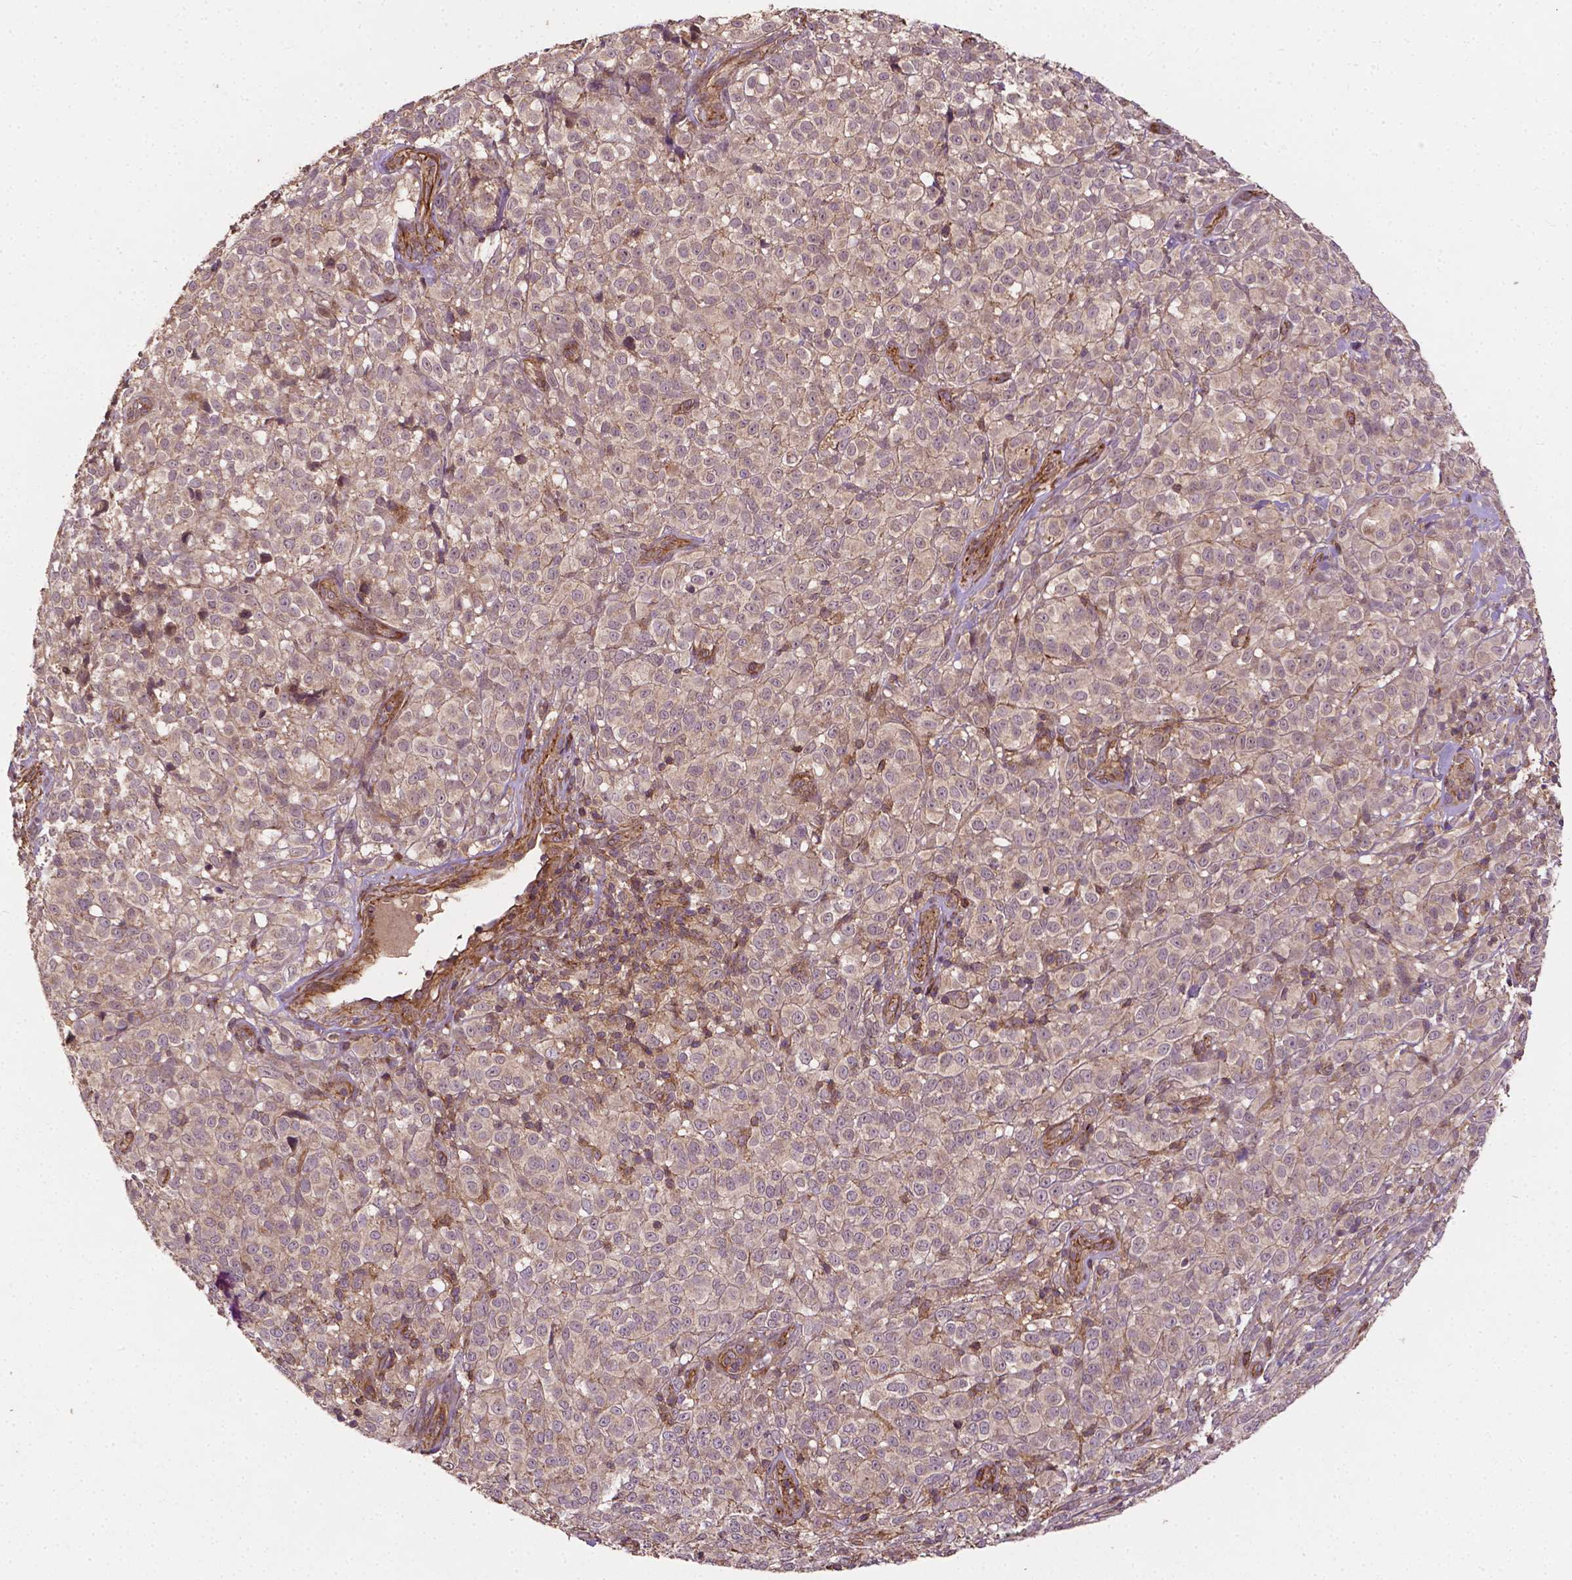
{"staining": {"intensity": "weak", "quantity": "<25%", "location": "cytoplasmic/membranous"}, "tissue": "melanoma", "cell_type": "Tumor cells", "image_type": "cancer", "snomed": [{"axis": "morphology", "description": "Malignant melanoma, NOS"}, {"axis": "topography", "description": "Skin"}], "caption": "High power microscopy micrograph of an immunohistochemistry histopathology image of malignant melanoma, revealing no significant staining in tumor cells. (Brightfield microscopy of DAB (3,3'-diaminobenzidine) immunohistochemistry at high magnification).", "gene": "ZMYND19", "patient": {"sex": "male", "age": 85}}